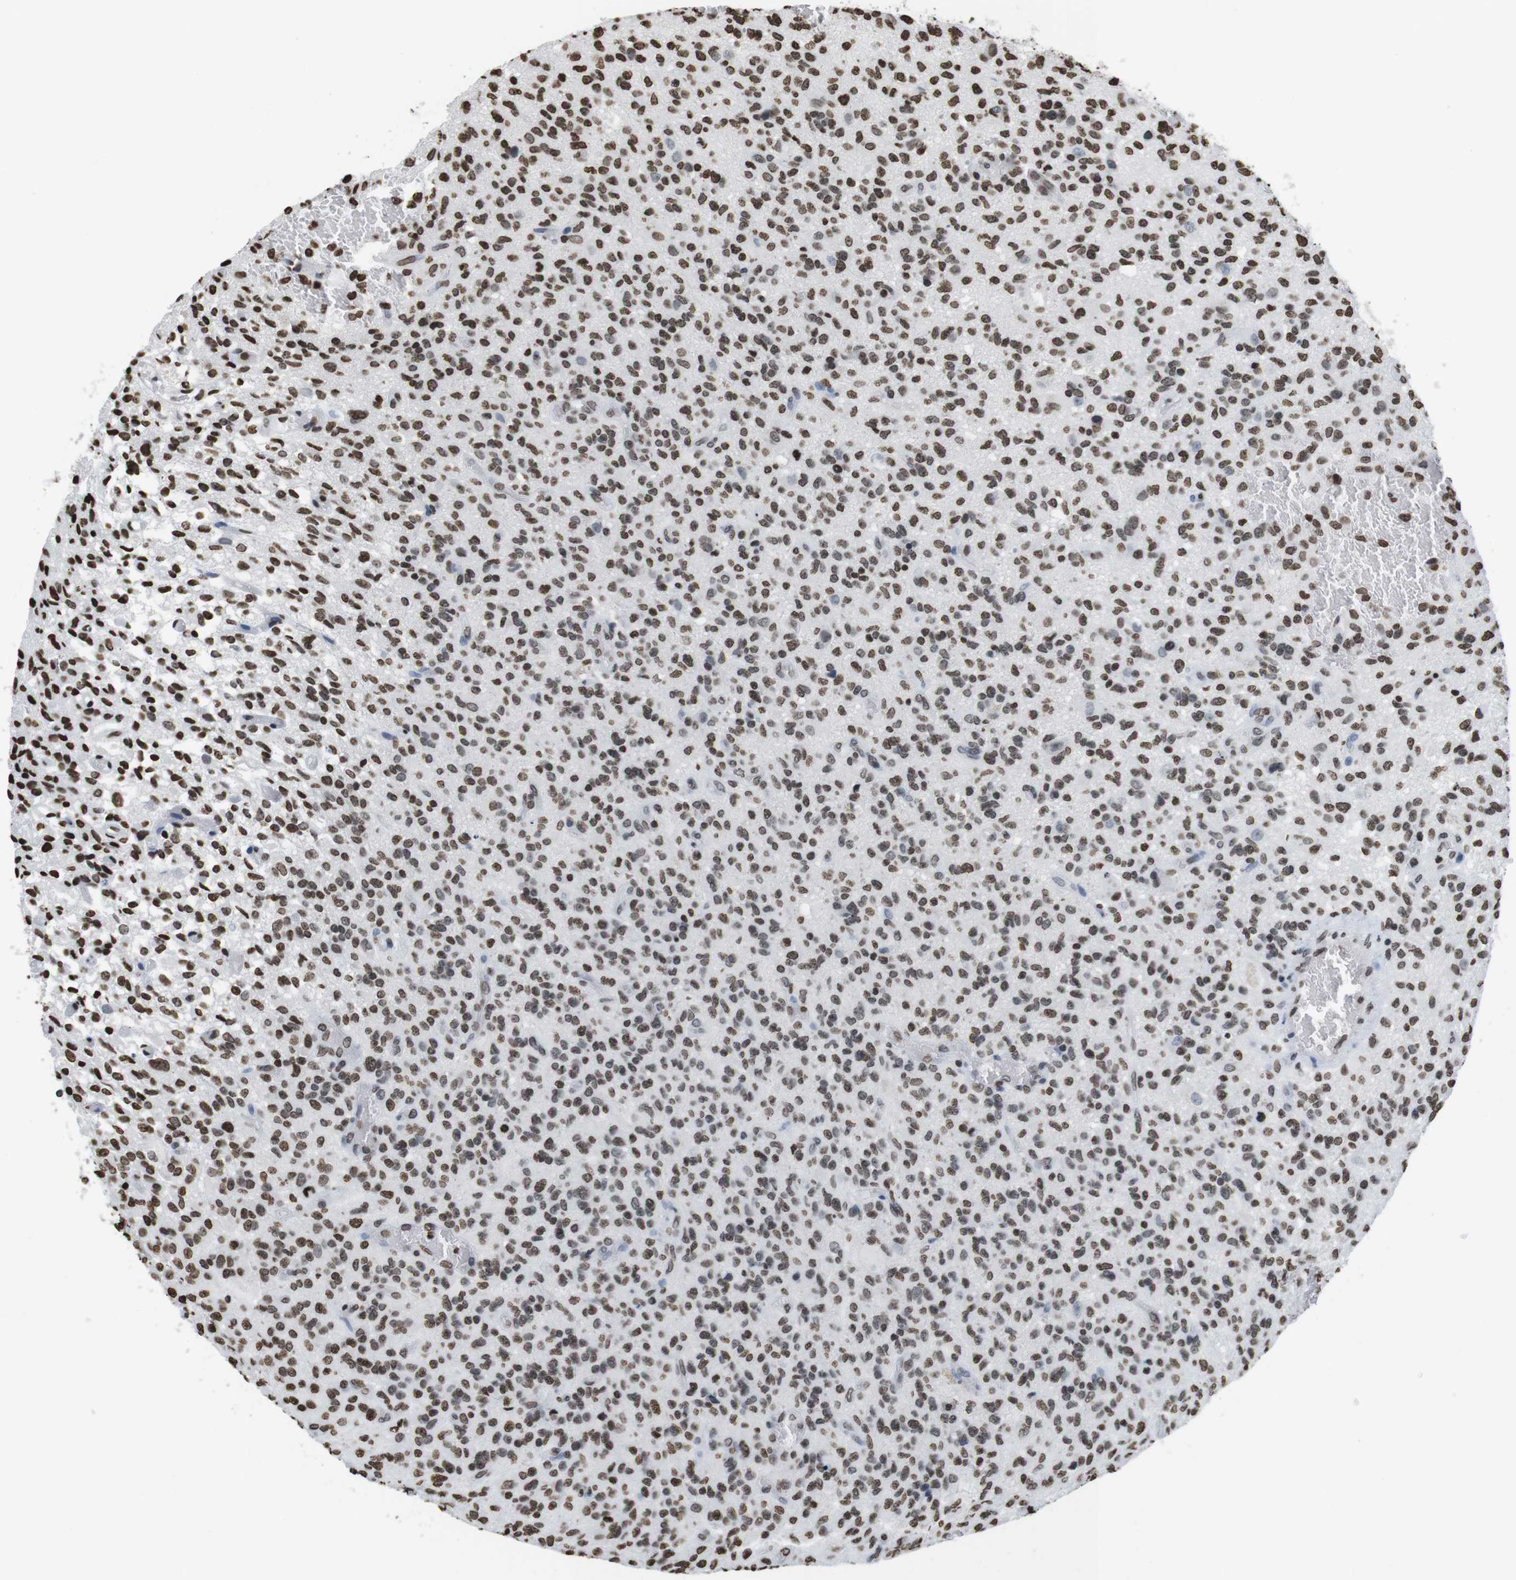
{"staining": {"intensity": "moderate", "quantity": ">75%", "location": "nuclear"}, "tissue": "glioma", "cell_type": "Tumor cells", "image_type": "cancer", "snomed": [{"axis": "morphology", "description": "Glioma, malignant, High grade"}, {"axis": "topography", "description": "Brain"}], "caption": "This is a photomicrograph of immunohistochemistry staining of glioma, which shows moderate positivity in the nuclear of tumor cells.", "gene": "BSX", "patient": {"sex": "male", "age": 71}}